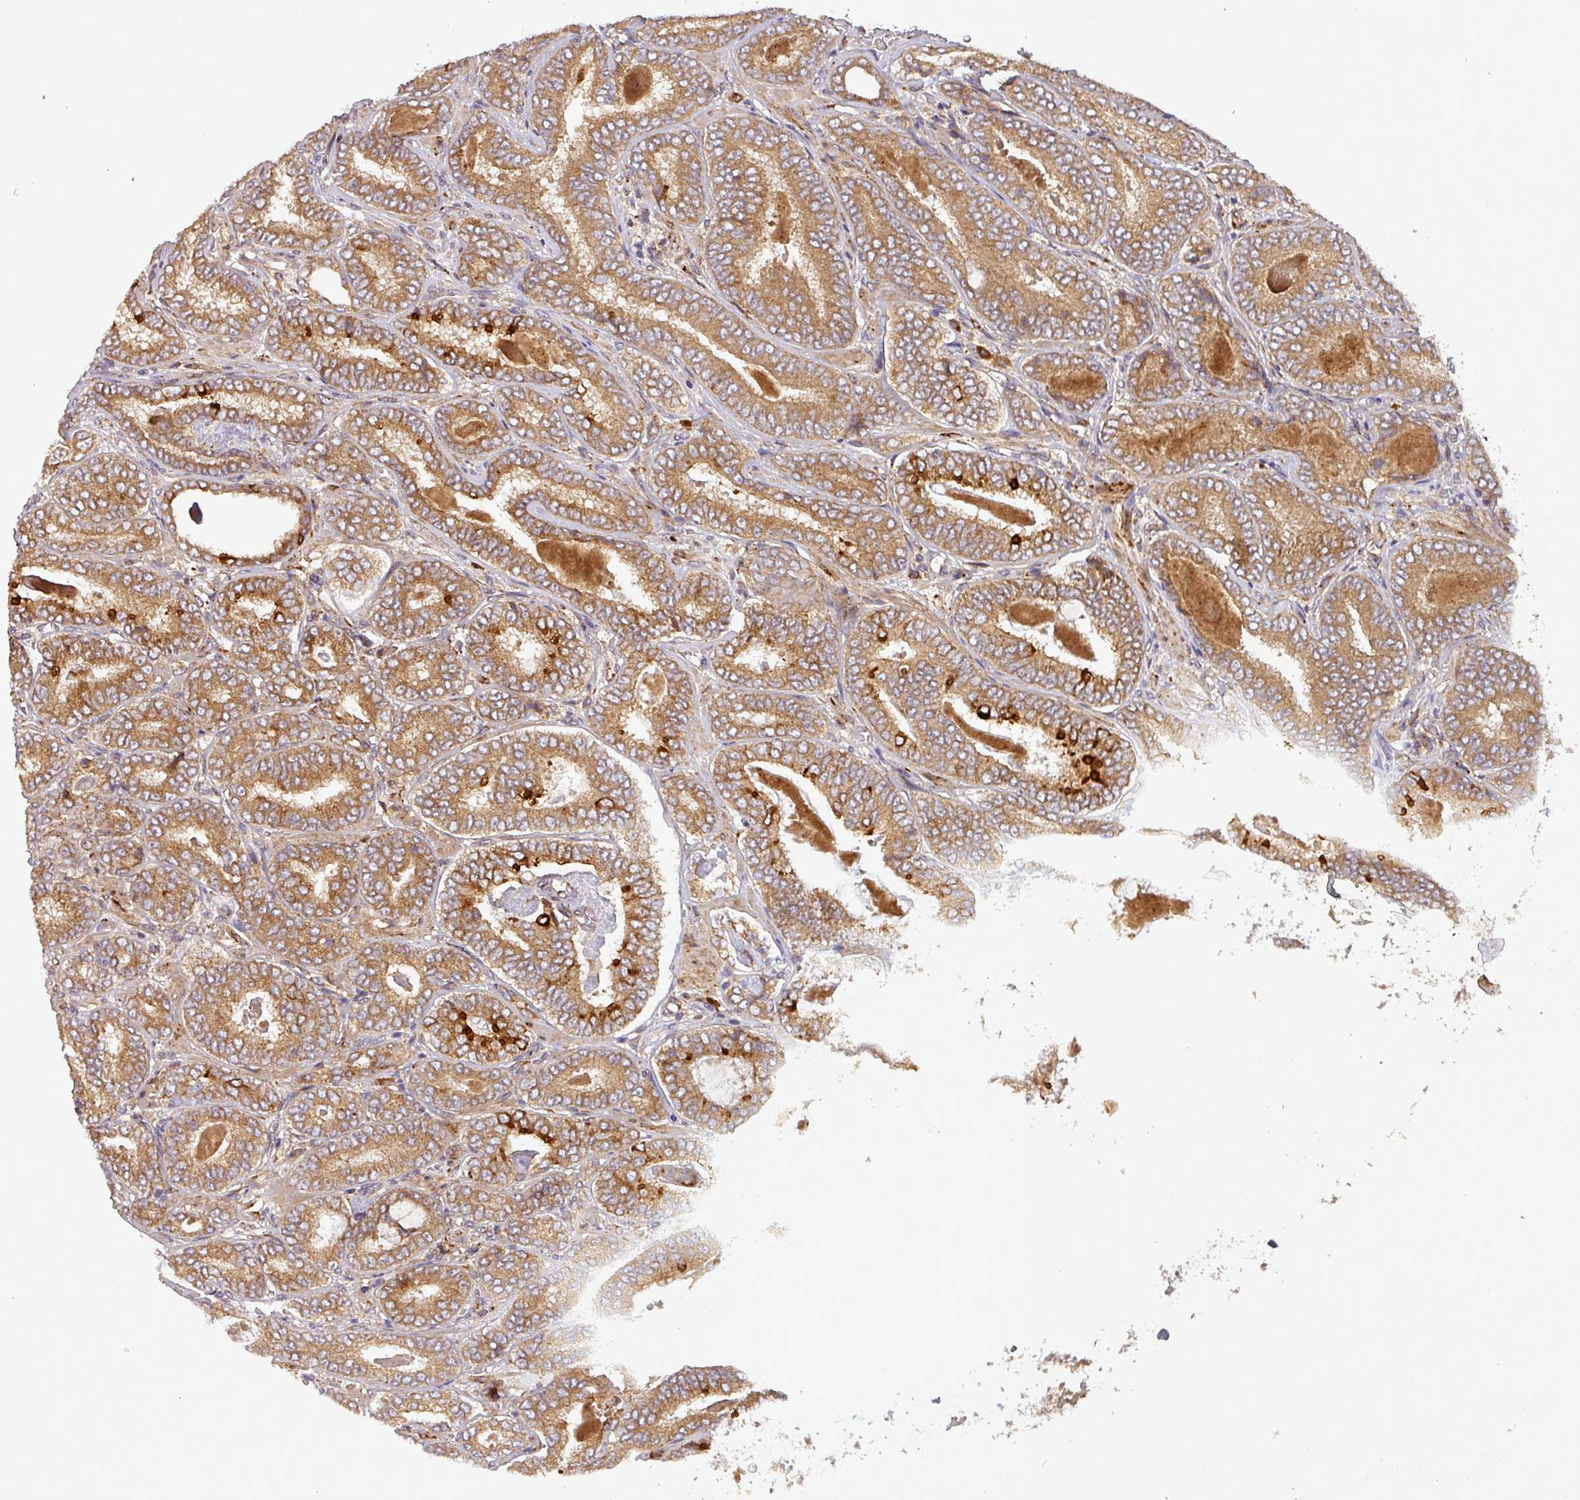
{"staining": {"intensity": "moderate", "quantity": ">75%", "location": "cytoplasmic/membranous"}, "tissue": "prostate cancer", "cell_type": "Tumor cells", "image_type": "cancer", "snomed": [{"axis": "morphology", "description": "Adenocarcinoma, High grade"}, {"axis": "topography", "description": "Prostate"}], "caption": "An immunohistochemistry image of neoplastic tissue is shown. Protein staining in brown highlights moderate cytoplasmic/membranous positivity in prostate cancer (high-grade adenocarcinoma) within tumor cells.", "gene": "ART1", "patient": {"sex": "male", "age": 72}}